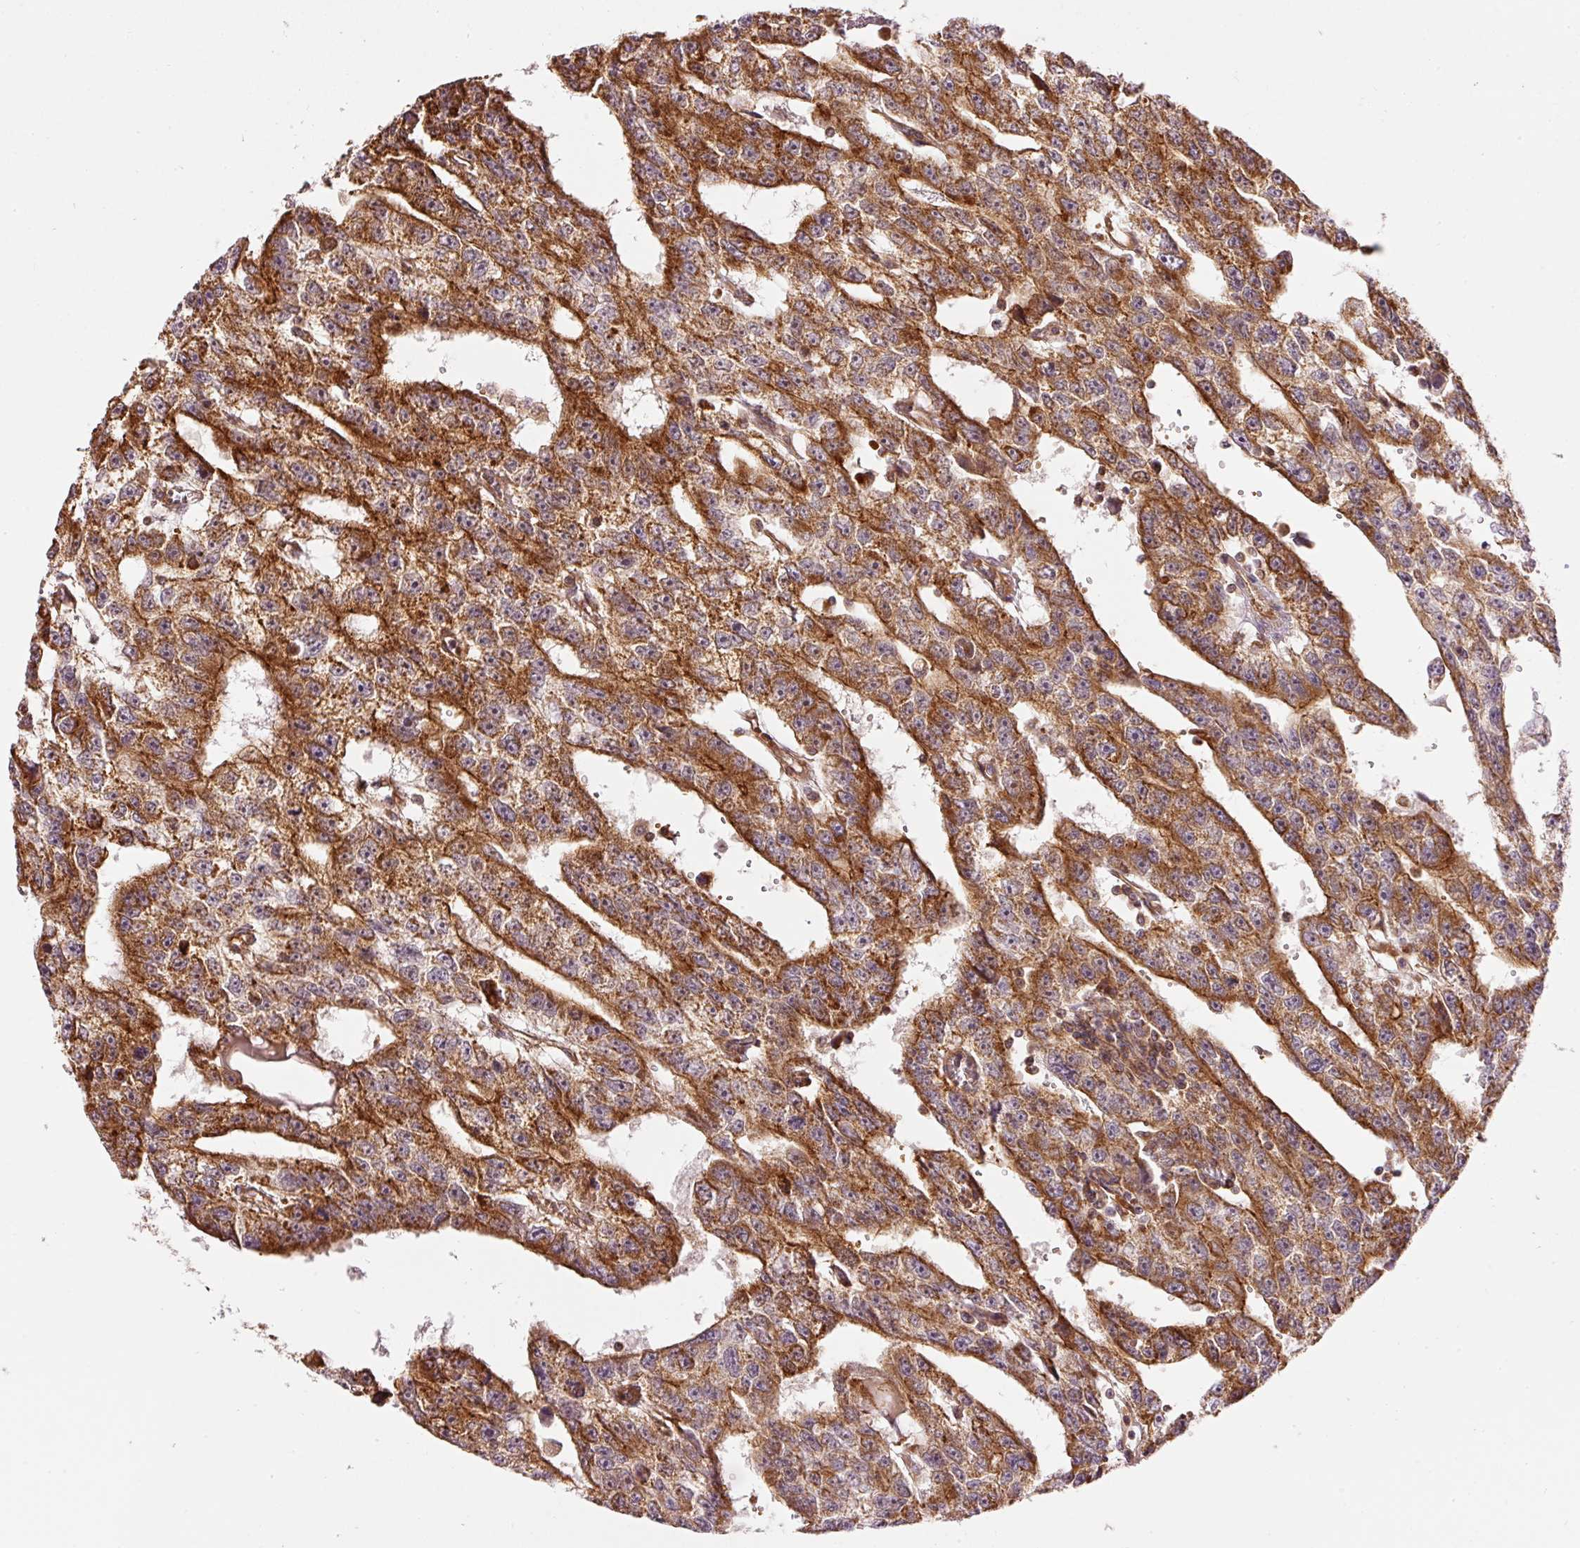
{"staining": {"intensity": "moderate", "quantity": ">75%", "location": "cytoplasmic/membranous"}, "tissue": "testis cancer", "cell_type": "Tumor cells", "image_type": "cancer", "snomed": [{"axis": "morphology", "description": "Carcinoma, Embryonal, NOS"}, {"axis": "topography", "description": "Testis"}], "caption": "A brown stain highlights moderate cytoplasmic/membranous staining of a protein in human testis cancer (embryonal carcinoma) tumor cells.", "gene": "ADCY4", "patient": {"sex": "male", "age": 20}}